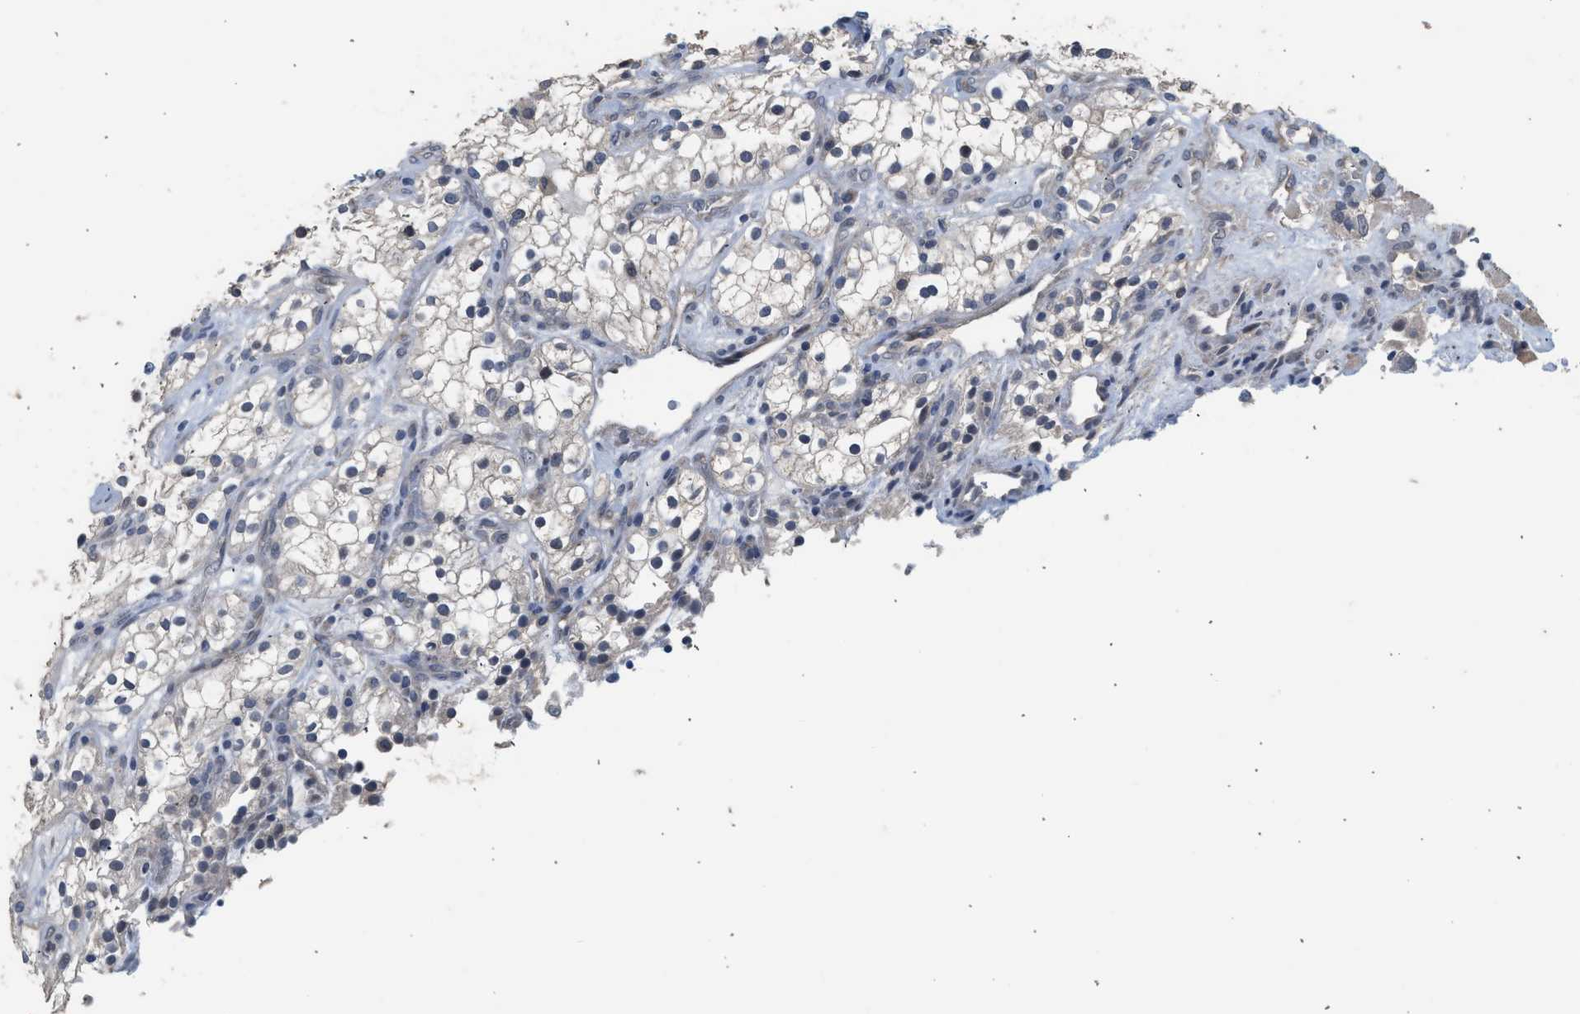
{"staining": {"intensity": "negative", "quantity": "none", "location": "none"}, "tissue": "renal cancer", "cell_type": "Tumor cells", "image_type": "cancer", "snomed": [{"axis": "morphology", "description": "Adenocarcinoma, NOS"}, {"axis": "topography", "description": "Kidney"}], "caption": "IHC histopathology image of adenocarcinoma (renal) stained for a protein (brown), which demonstrates no expression in tumor cells.", "gene": "CSF3R", "patient": {"sex": "female", "age": 52}}